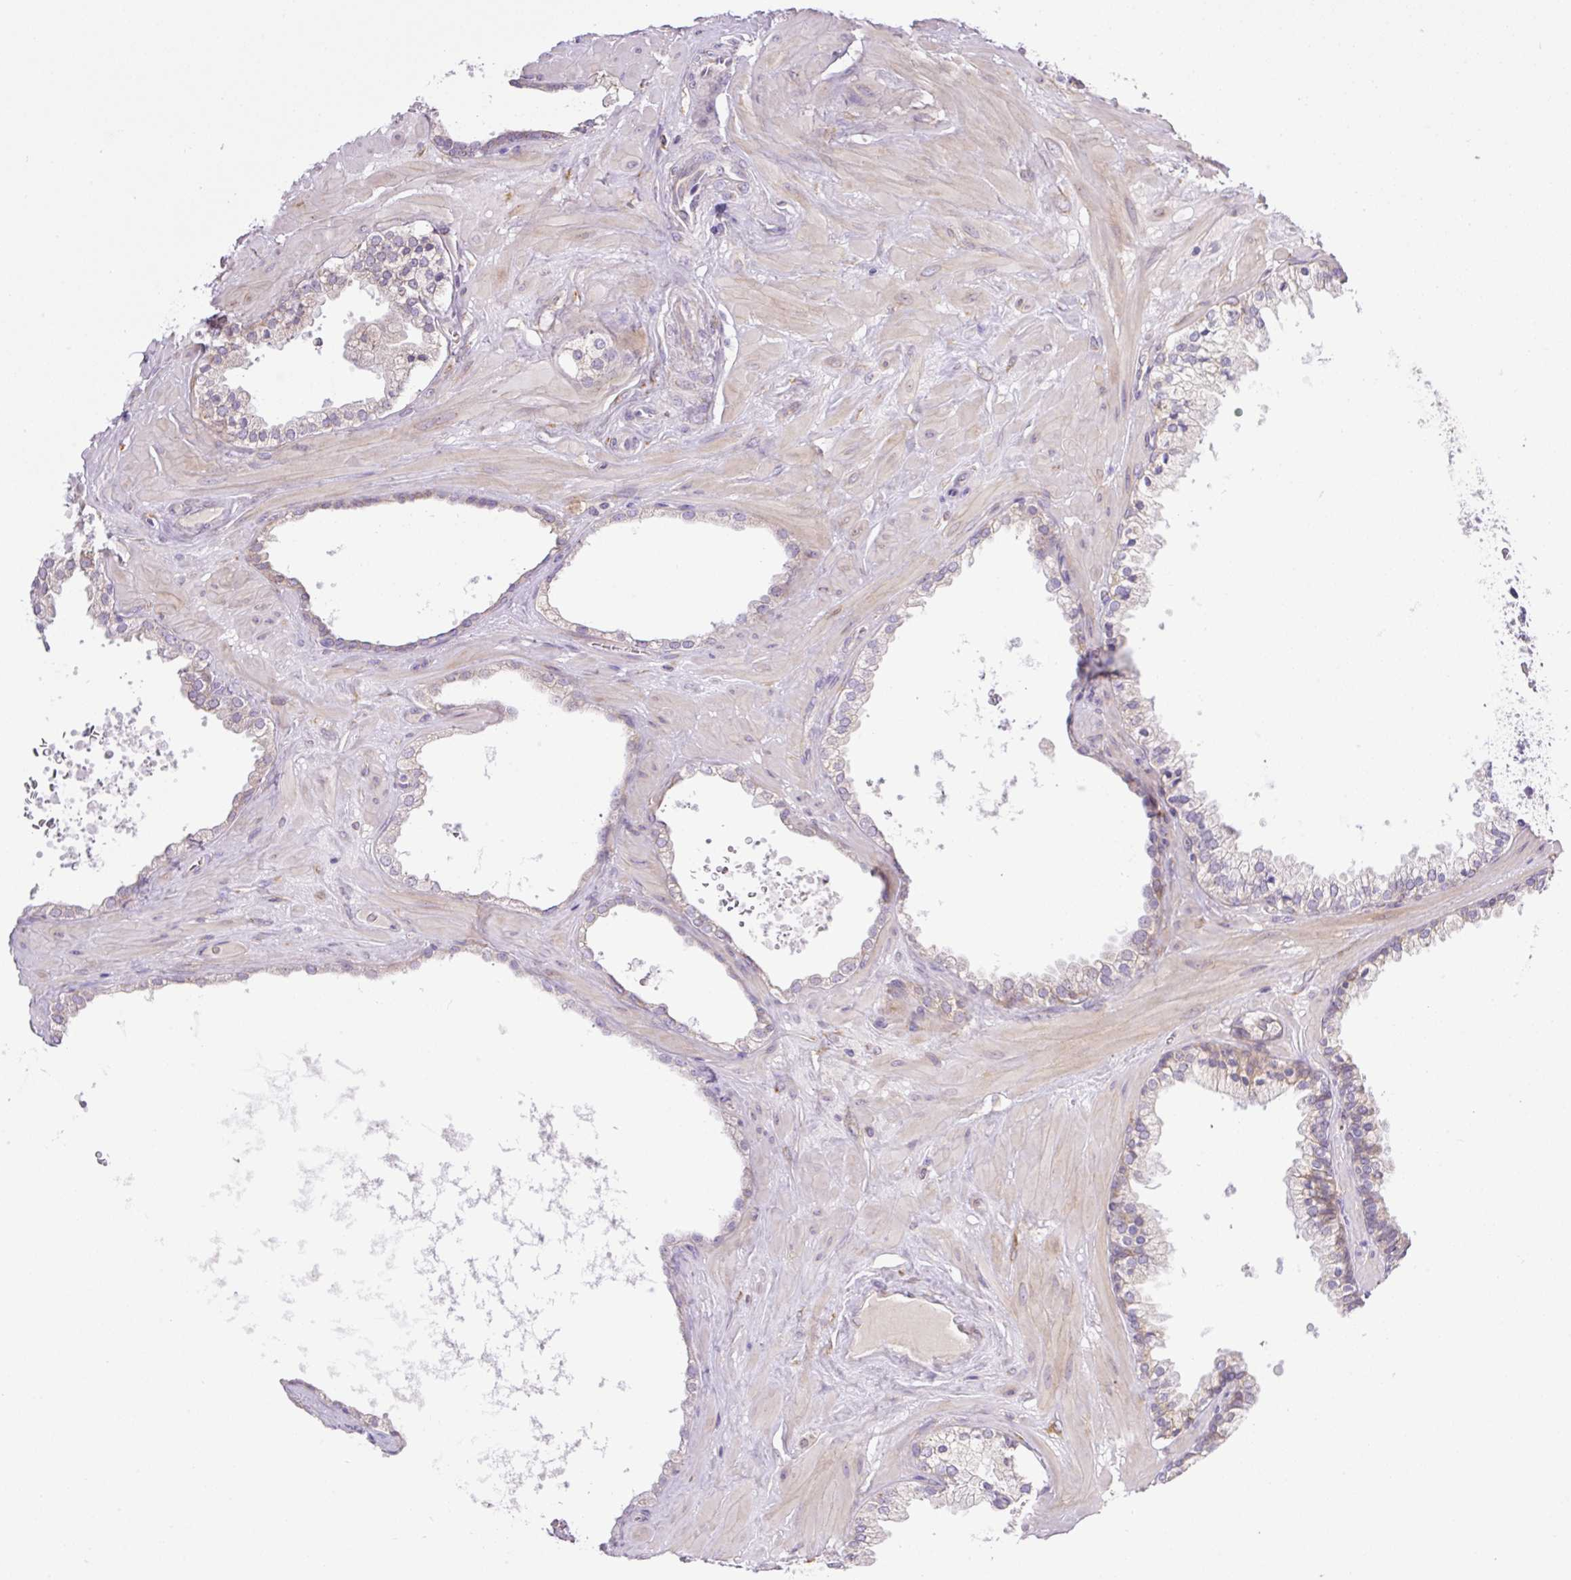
{"staining": {"intensity": "weak", "quantity": "25%-75%", "location": "cytoplasmic/membranous"}, "tissue": "prostate cancer", "cell_type": "Tumor cells", "image_type": "cancer", "snomed": [{"axis": "morphology", "description": "Adenocarcinoma, High grade"}, {"axis": "topography", "description": "Prostate"}], "caption": "Immunohistochemistry of adenocarcinoma (high-grade) (prostate) displays low levels of weak cytoplasmic/membranous positivity in approximately 25%-75% of tumor cells.", "gene": "POFUT1", "patient": {"sex": "male", "age": 66}}